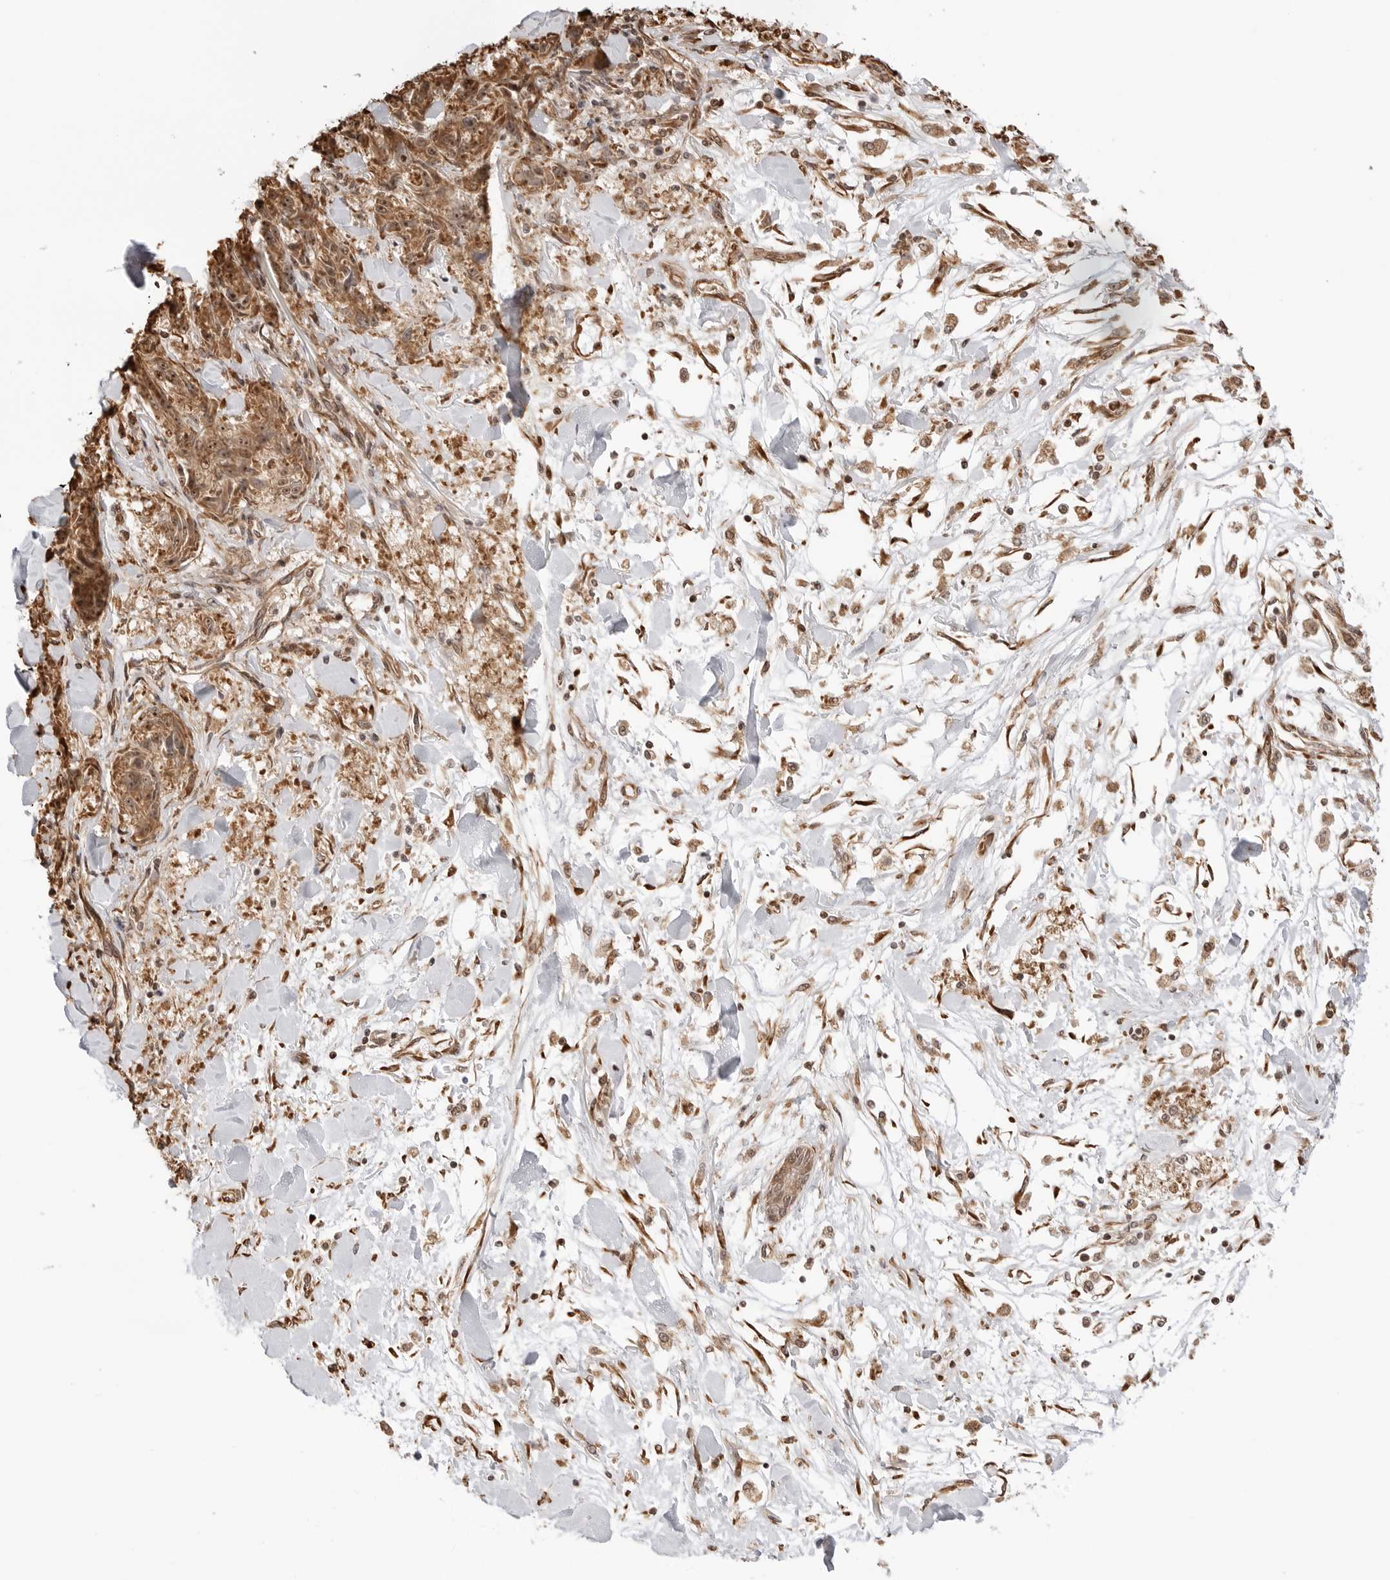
{"staining": {"intensity": "moderate", "quantity": ">75%", "location": "cytoplasmic/membranous,nuclear"}, "tissue": "melanoma", "cell_type": "Tumor cells", "image_type": "cancer", "snomed": [{"axis": "morphology", "description": "Malignant melanoma, NOS"}, {"axis": "topography", "description": "Skin"}], "caption": "Immunohistochemical staining of malignant melanoma exhibits medium levels of moderate cytoplasmic/membranous and nuclear staining in about >75% of tumor cells. The protein of interest is shown in brown color, while the nuclei are stained blue.", "gene": "FKBP14", "patient": {"sex": "male", "age": 53}}